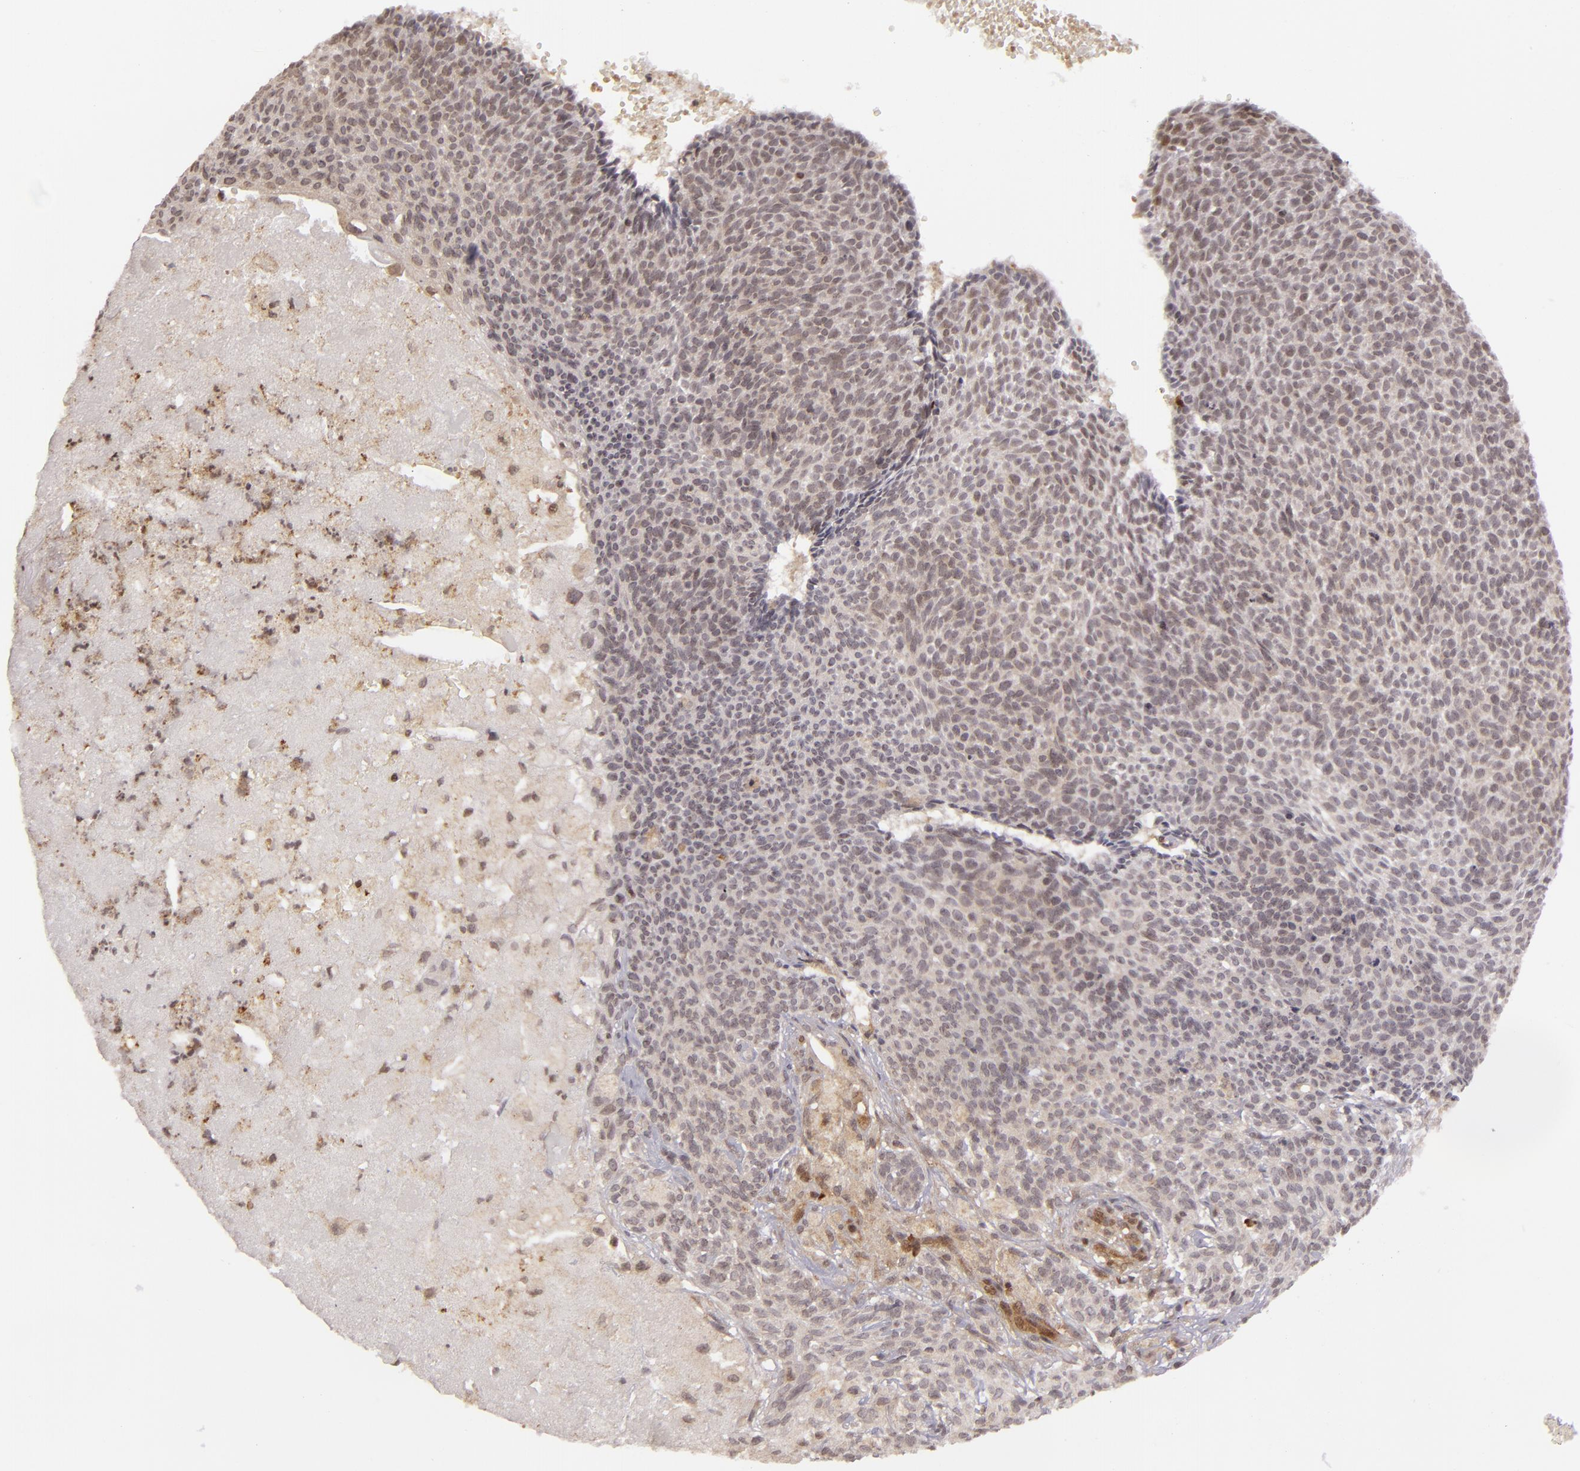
{"staining": {"intensity": "weak", "quantity": "25%-75%", "location": "nuclear"}, "tissue": "skin cancer", "cell_type": "Tumor cells", "image_type": "cancer", "snomed": [{"axis": "morphology", "description": "Basal cell carcinoma"}, {"axis": "topography", "description": "Skin"}], "caption": "Basal cell carcinoma (skin) stained with a brown dye reveals weak nuclear positive staining in approximately 25%-75% of tumor cells.", "gene": "ZBTB33", "patient": {"sex": "male", "age": 84}}